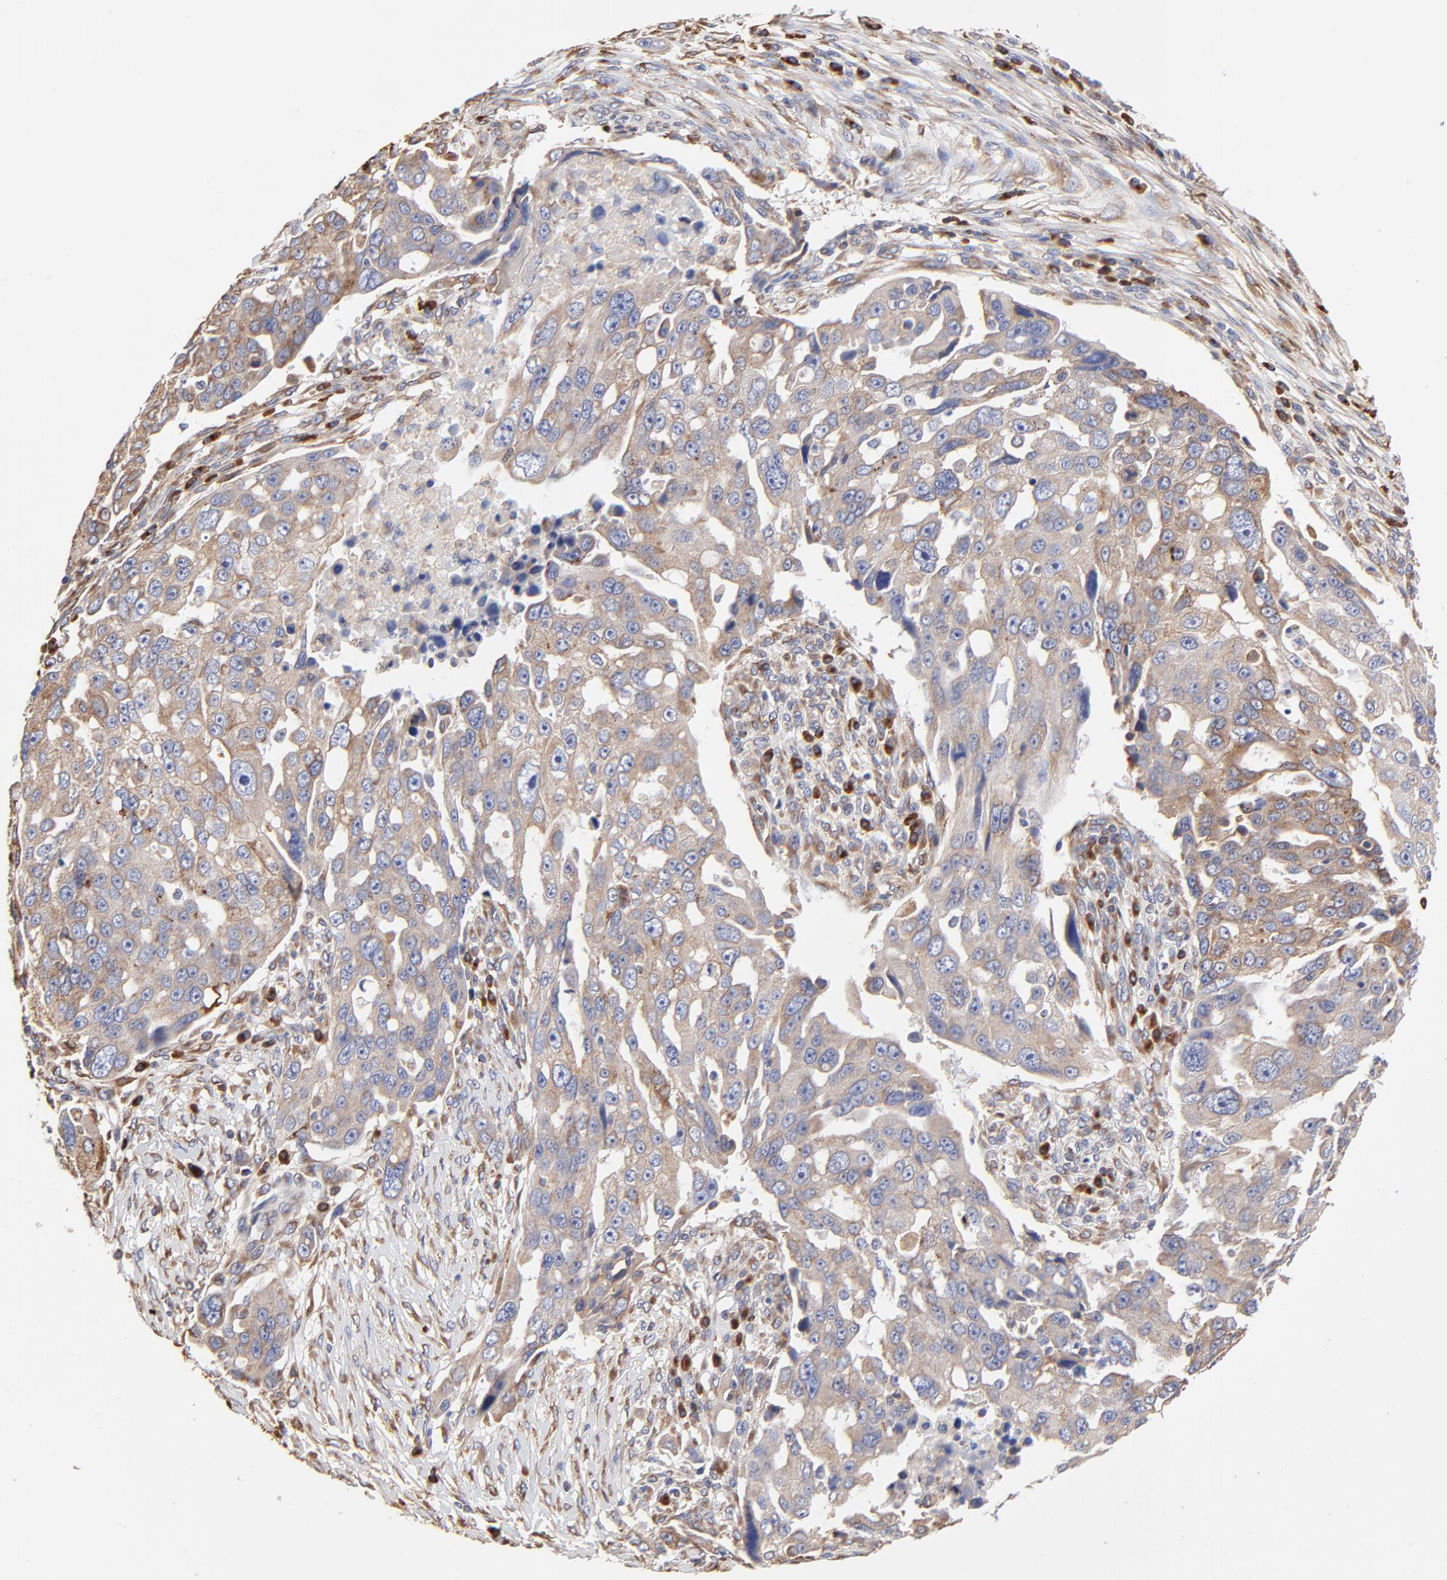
{"staining": {"intensity": "weak", "quantity": ">75%", "location": "cytoplasmic/membranous"}, "tissue": "ovarian cancer", "cell_type": "Tumor cells", "image_type": "cancer", "snomed": [{"axis": "morphology", "description": "Carcinoma, endometroid"}, {"axis": "topography", "description": "Ovary"}], "caption": "Ovarian cancer (endometroid carcinoma) tissue displays weak cytoplasmic/membranous expression in about >75% of tumor cells", "gene": "LMAN1", "patient": {"sex": "female", "age": 75}}